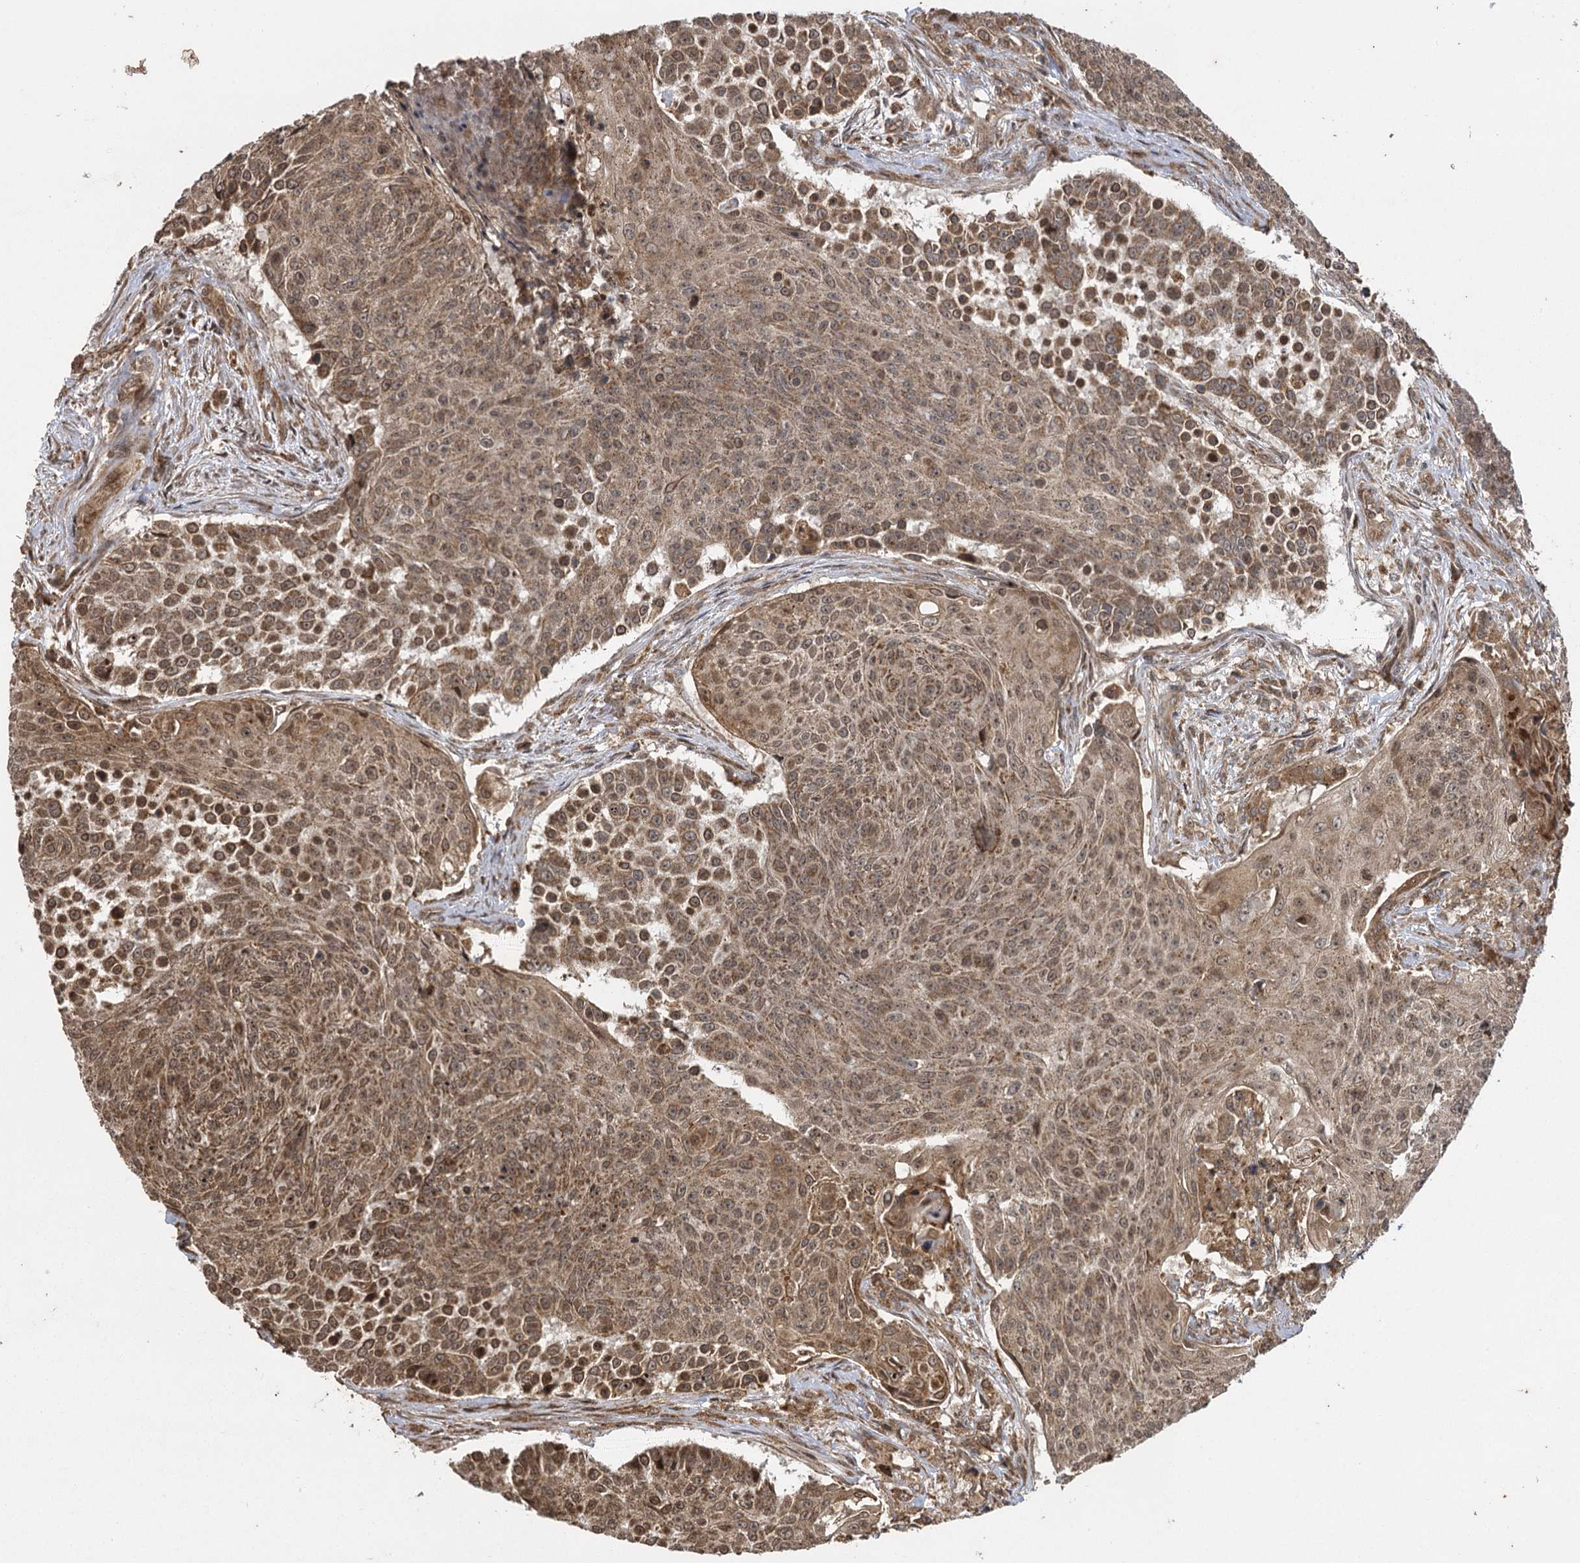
{"staining": {"intensity": "moderate", "quantity": ">75%", "location": "cytoplasmic/membranous,nuclear"}, "tissue": "urothelial cancer", "cell_type": "Tumor cells", "image_type": "cancer", "snomed": [{"axis": "morphology", "description": "Urothelial carcinoma, High grade"}, {"axis": "topography", "description": "Urinary bladder"}], "caption": "Immunohistochemical staining of human urothelial carcinoma (high-grade) displays medium levels of moderate cytoplasmic/membranous and nuclear staining in about >75% of tumor cells. (Stains: DAB in brown, nuclei in blue, Microscopy: brightfield microscopy at high magnification).", "gene": "IL11RA", "patient": {"sex": "female", "age": 63}}